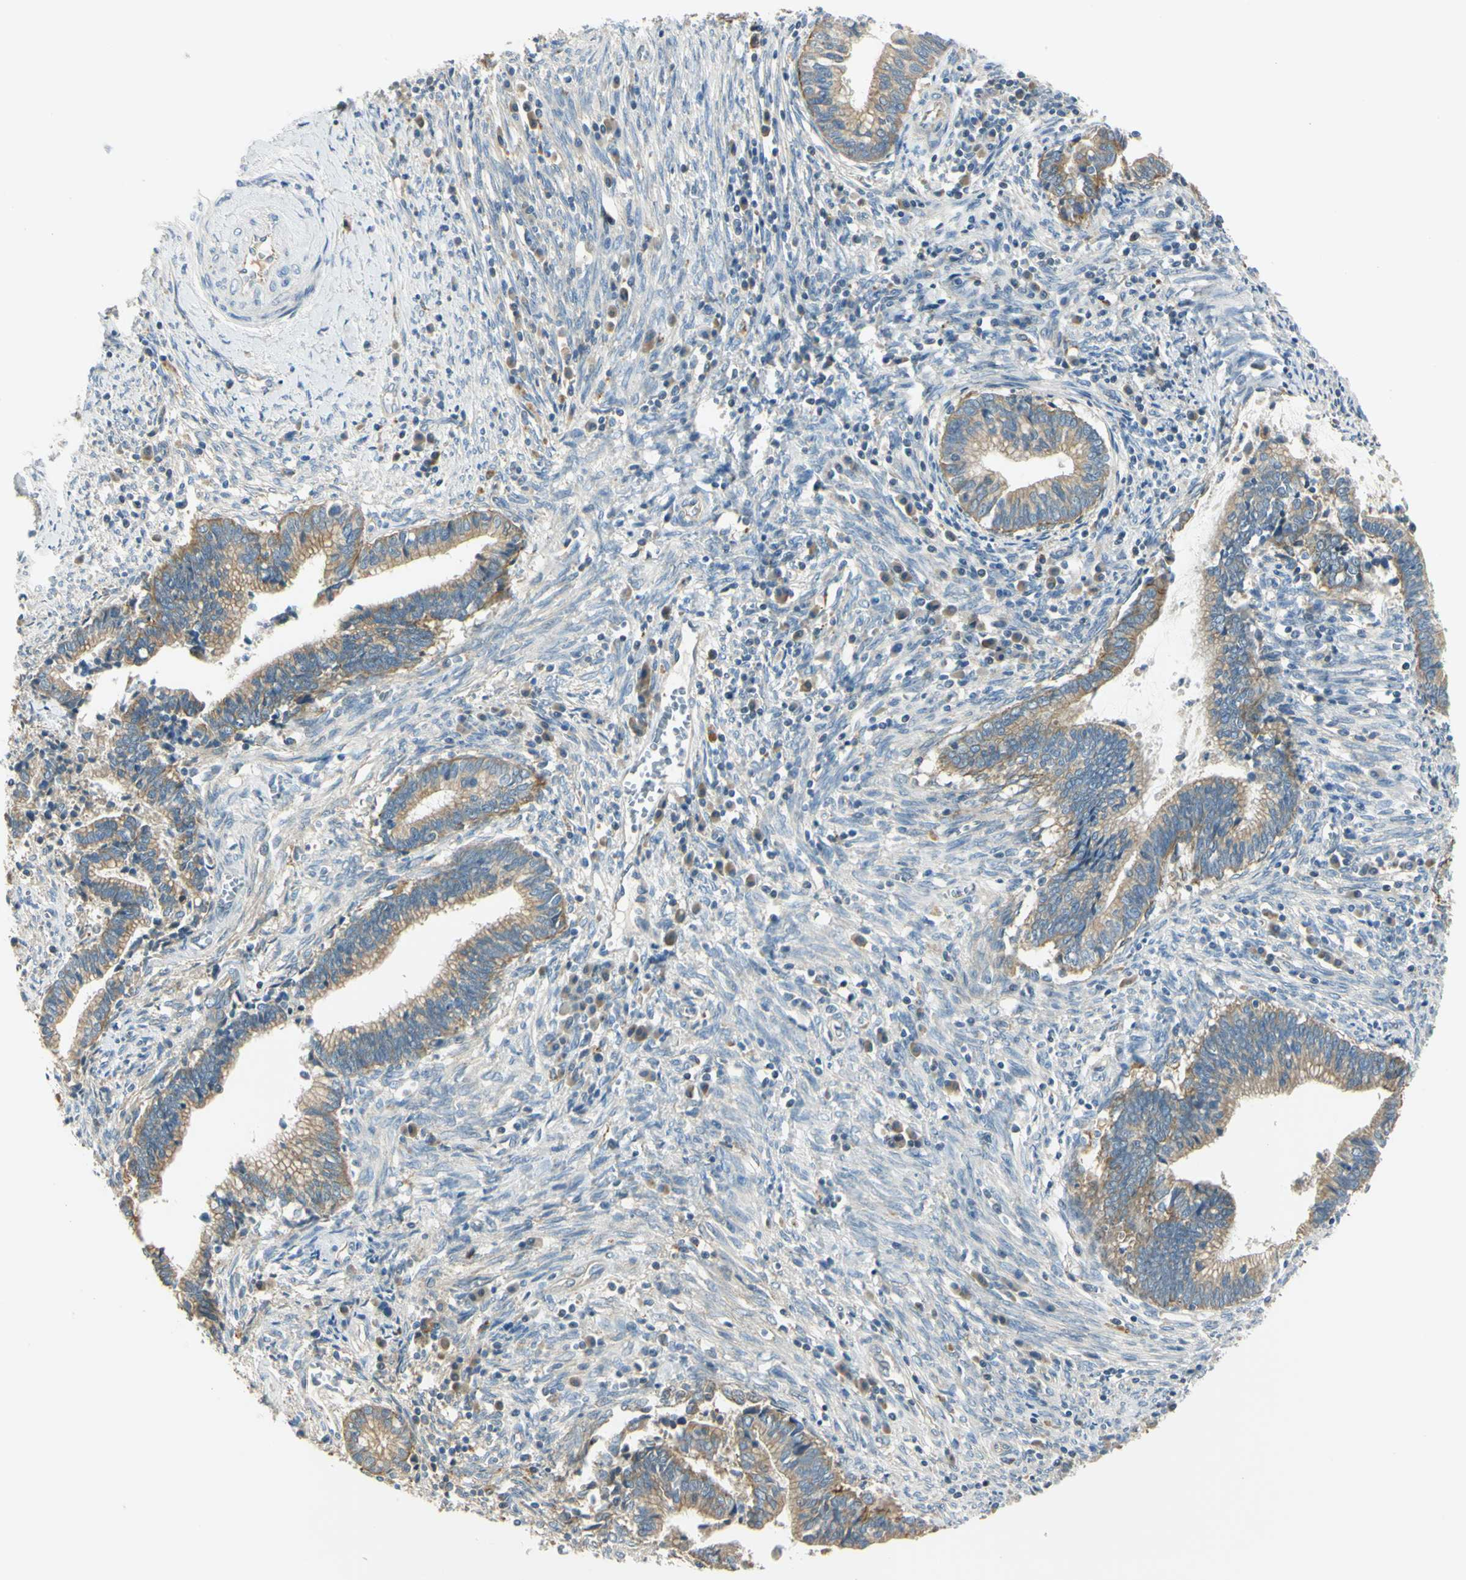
{"staining": {"intensity": "moderate", "quantity": ">75%", "location": "cytoplasmic/membranous"}, "tissue": "cervical cancer", "cell_type": "Tumor cells", "image_type": "cancer", "snomed": [{"axis": "morphology", "description": "Adenocarcinoma, NOS"}, {"axis": "topography", "description": "Cervix"}], "caption": "High-magnification brightfield microscopy of cervical cancer stained with DAB (3,3'-diaminobenzidine) (brown) and counterstained with hematoxylin (blue). tumor cells exhibit moderate cytoplasmic/membranous positivity is appreciated in approximately>75% of cells. (DAB (3,3'-diaminobenzidine) = brown stain, brightfield microscopy at high magnification).", "gene": "LAMA3", "patient": {"sex": "female", "age": 44}}